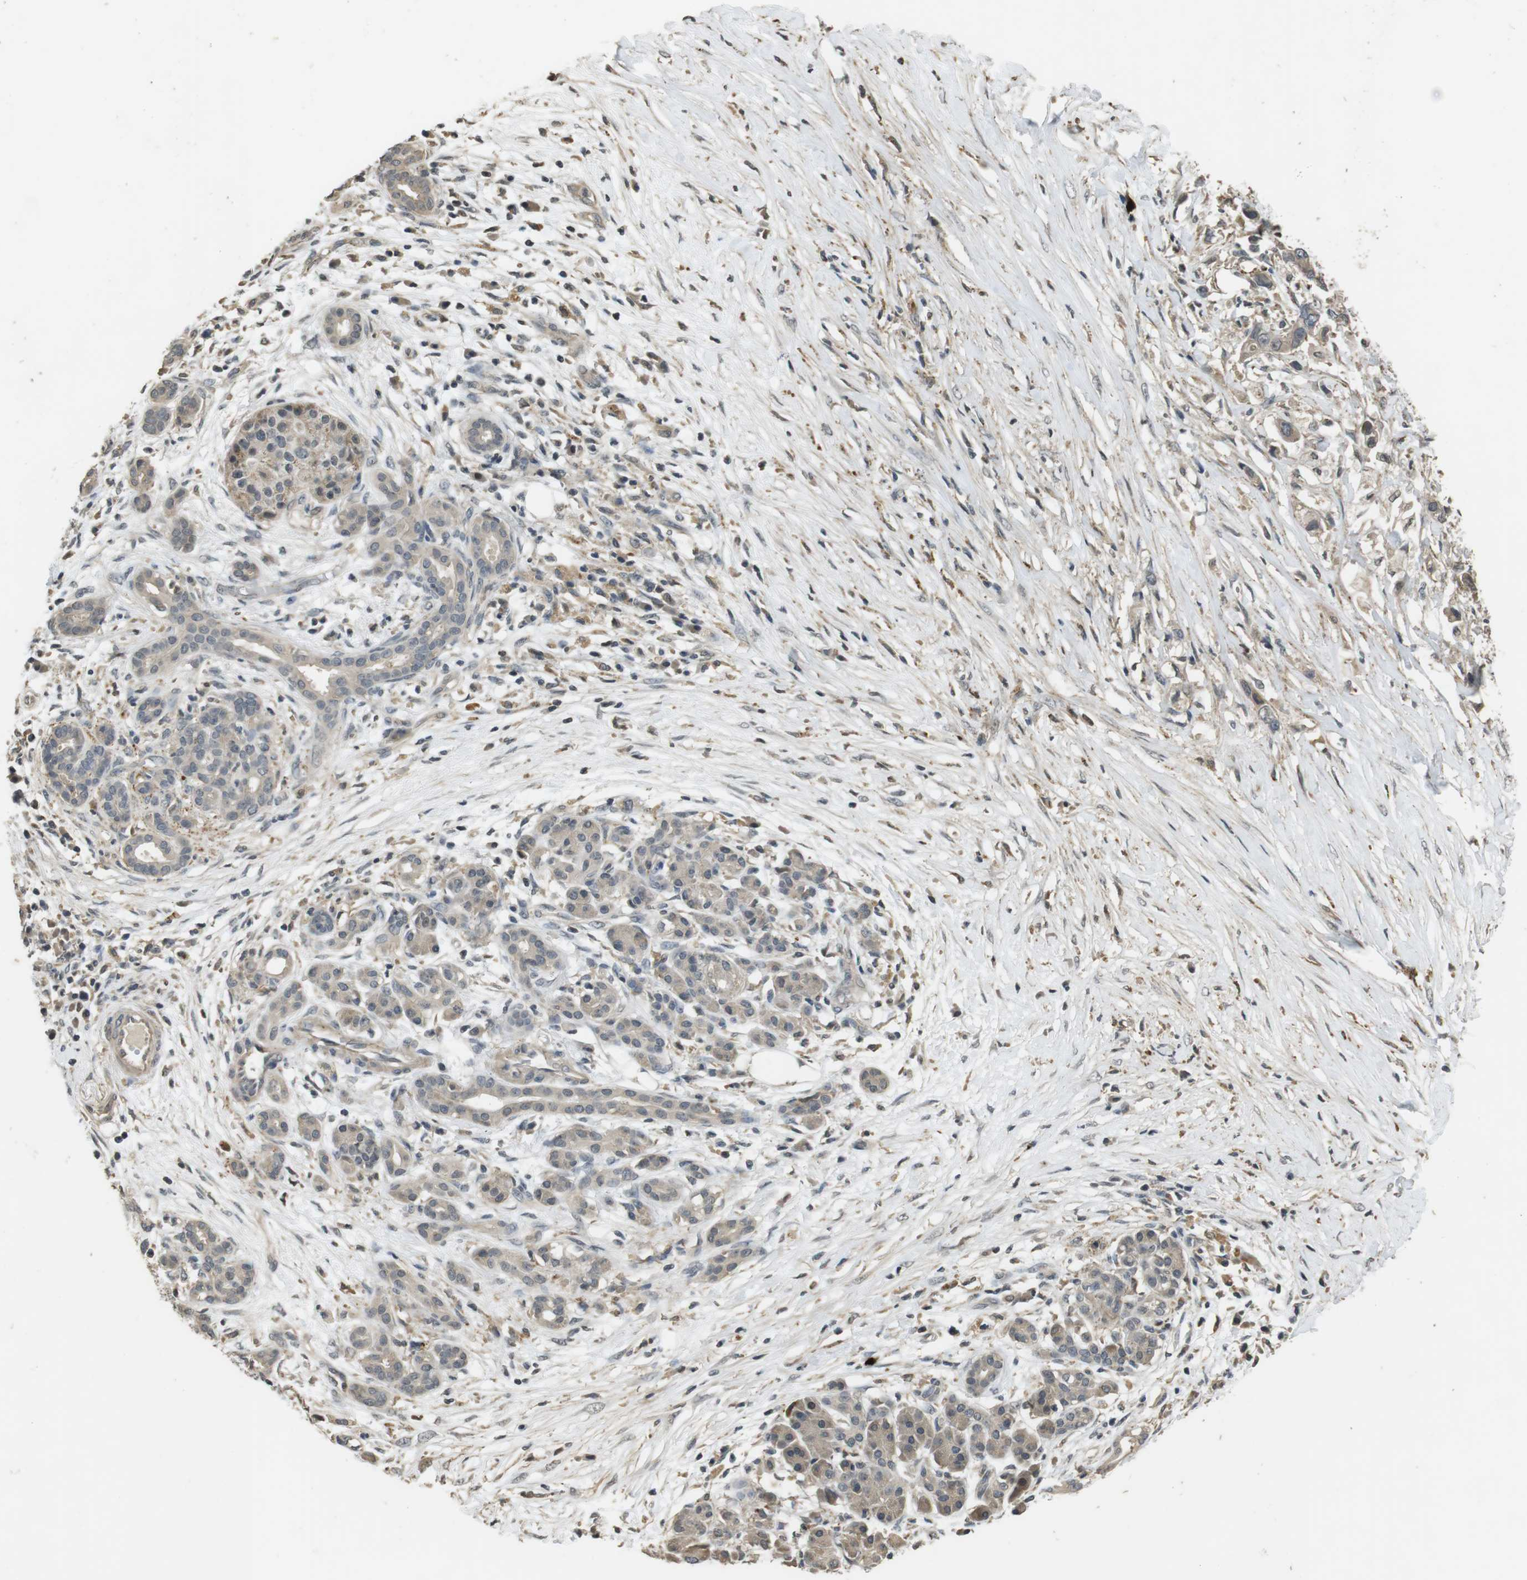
{"staining": {"intensity": "weak", "quantity": ">75%", "location": "cytoplasmic/membranous"}, "tissue": "pancreatic cancer", "cell_type": "Tumor cells", "image_type": "cancer", "snomed": [{"axis": "morphology", "description": "Adenocarcinoma, NOS"}, {"axis": "topography", "description": "Pancreas"}], "caption": "Immunohistochemical staining of adenocarcinoma (pancreatic) shows low levels of weak cytoplasmic/membranous positivity in about >75% of tumor cells. (Brightfield microscopy of DAB IHC at high magnification).", "gene": "FZD10", "patient": {"sex": "male", "age": 77}}